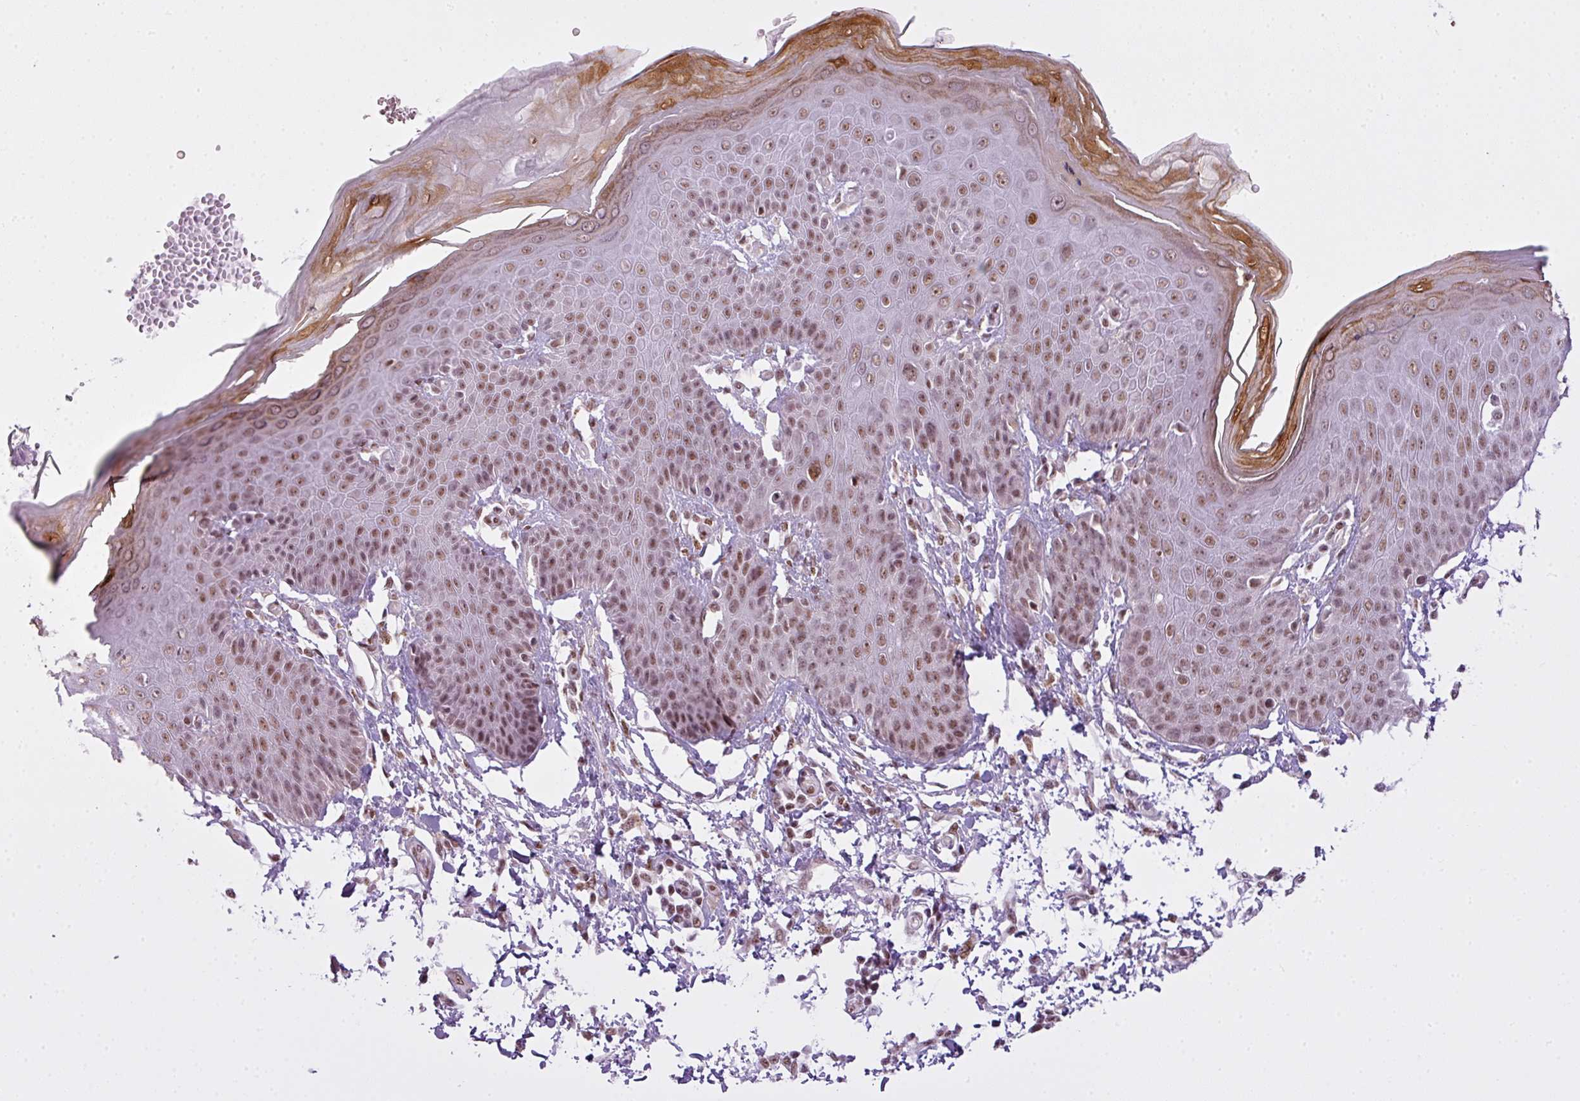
{"staining": {"intensity": "strong", "quantity": ">75%", "location": "nuclear"}, "tissue": "skin", "cell_type": "Epidermal cells", "image_type": "normal", "snomed": [{"axis": "morphology", "description": "Normal tissue, NOS"}, {"axis": "topography", "description": "Peripheral nerve tissue"}], "caption": "Strong nuclear staining for a protein is present in about >75% of epidermal cells of benign skin using immunohistochemistry (IHC).", "gene": "ARL6IP4", "patient": {"sex": "male", "age": 51}}